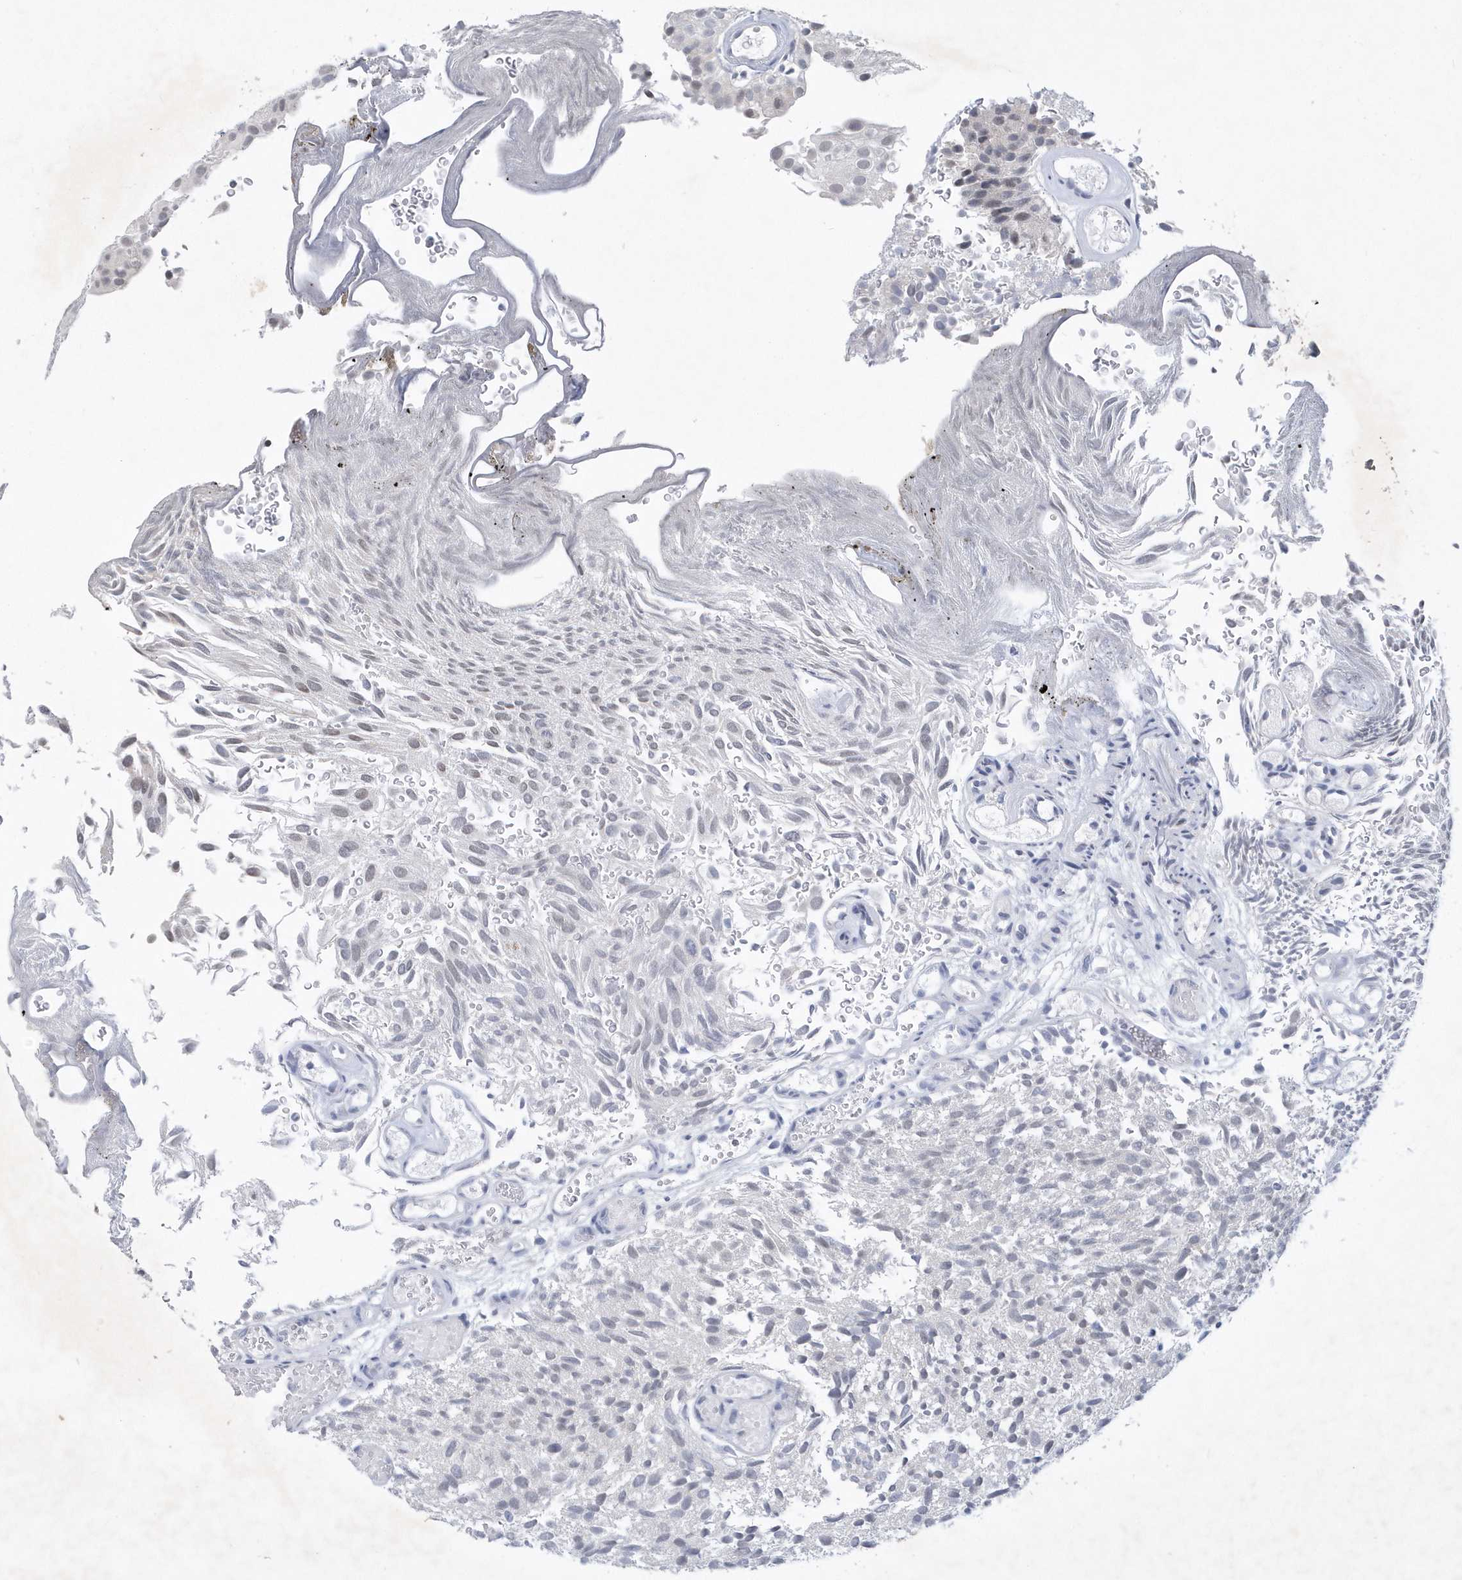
{"staining": {"intensity": "negative", "quantity": "none", "location": "none"}, "tissue": "urothelial cancer", "cell_type": "Tumor cells", "image_type": "cancer", "snomed": [{"axis": "morphology", "description": "Urothelial carcinoma, Low grade"}, {"axis": "topography", "description": "Urinary bladder"}], "caption": "Immunohistochemistry (IHC) histopathology image of neoplastic tissue: human low-grade urothelial carcinoma stained with DAB (3,3'-diaminobenzidine) shows no significant protein staining in tumor cells. Brightfield microscopy of immunohistochemistry (IHC) stained with DAB (3,3'-diaminobenzidine) (brown) and hematoxylin (blue), captured at high magnification.", "gene": "SRGAP3", "patient": {"sex": "male", "age": 78}}